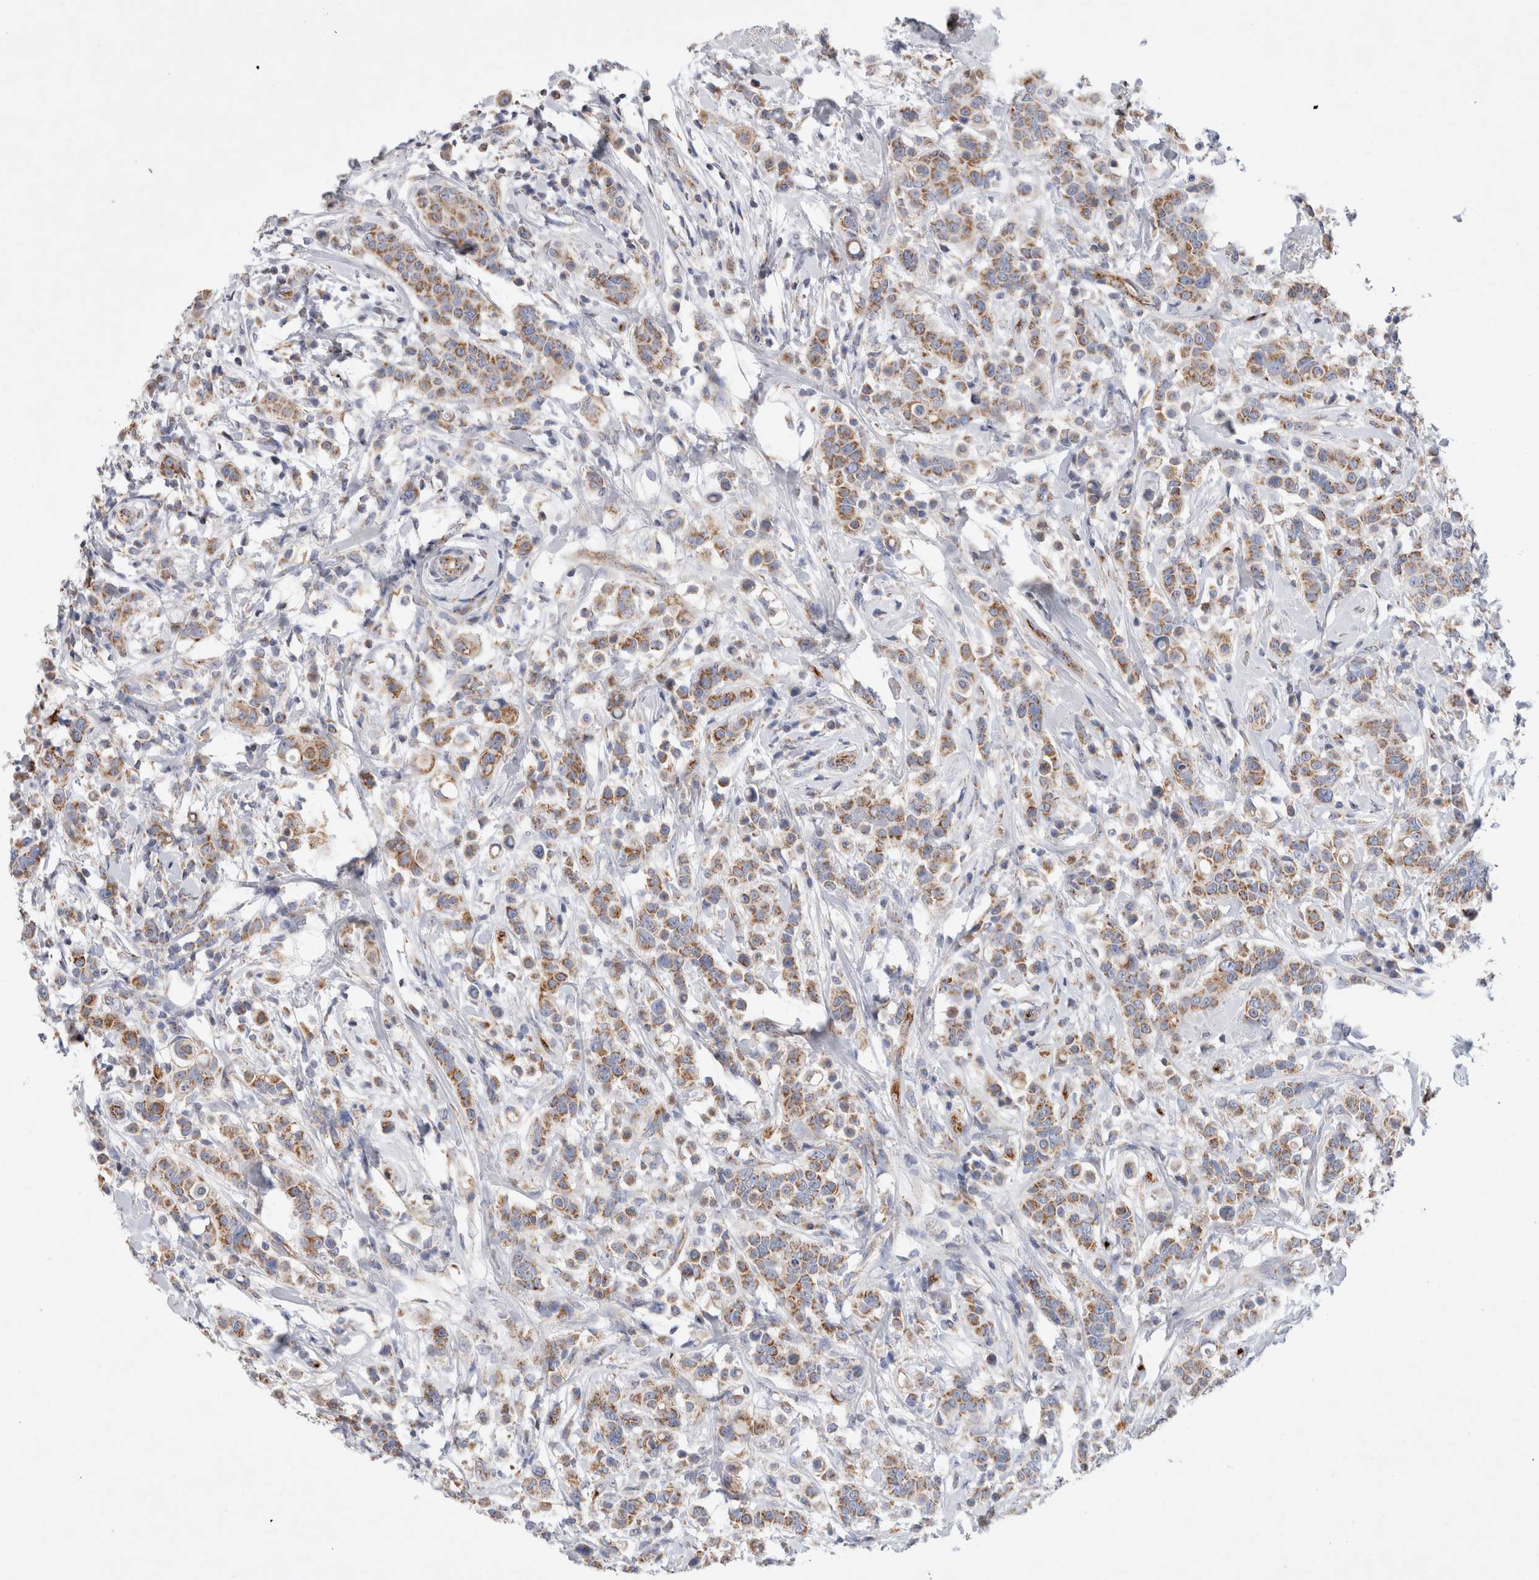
{"staining": {"intensity": "moderate", "quantity": ">75%", "location": "cytoplasmic/membranous"}, "tissue": "breast cancer", "cell_type": "Tumor cells", "image_type": "cancer", "snomed": [{"axis": "morphology", "description": "Duct carcinoma"}, {"axis": "topography", "description": "Breast"}], "caption": "There is medium levels of moderate cytoplasmic/membranous positivity in tumor cells of breast infiltrating ductal carcinoma, as demonstrated by immunohistochemical staining (brown color).", "gene": "IARS2", "patient": {"sex": "female", "age": 27}}